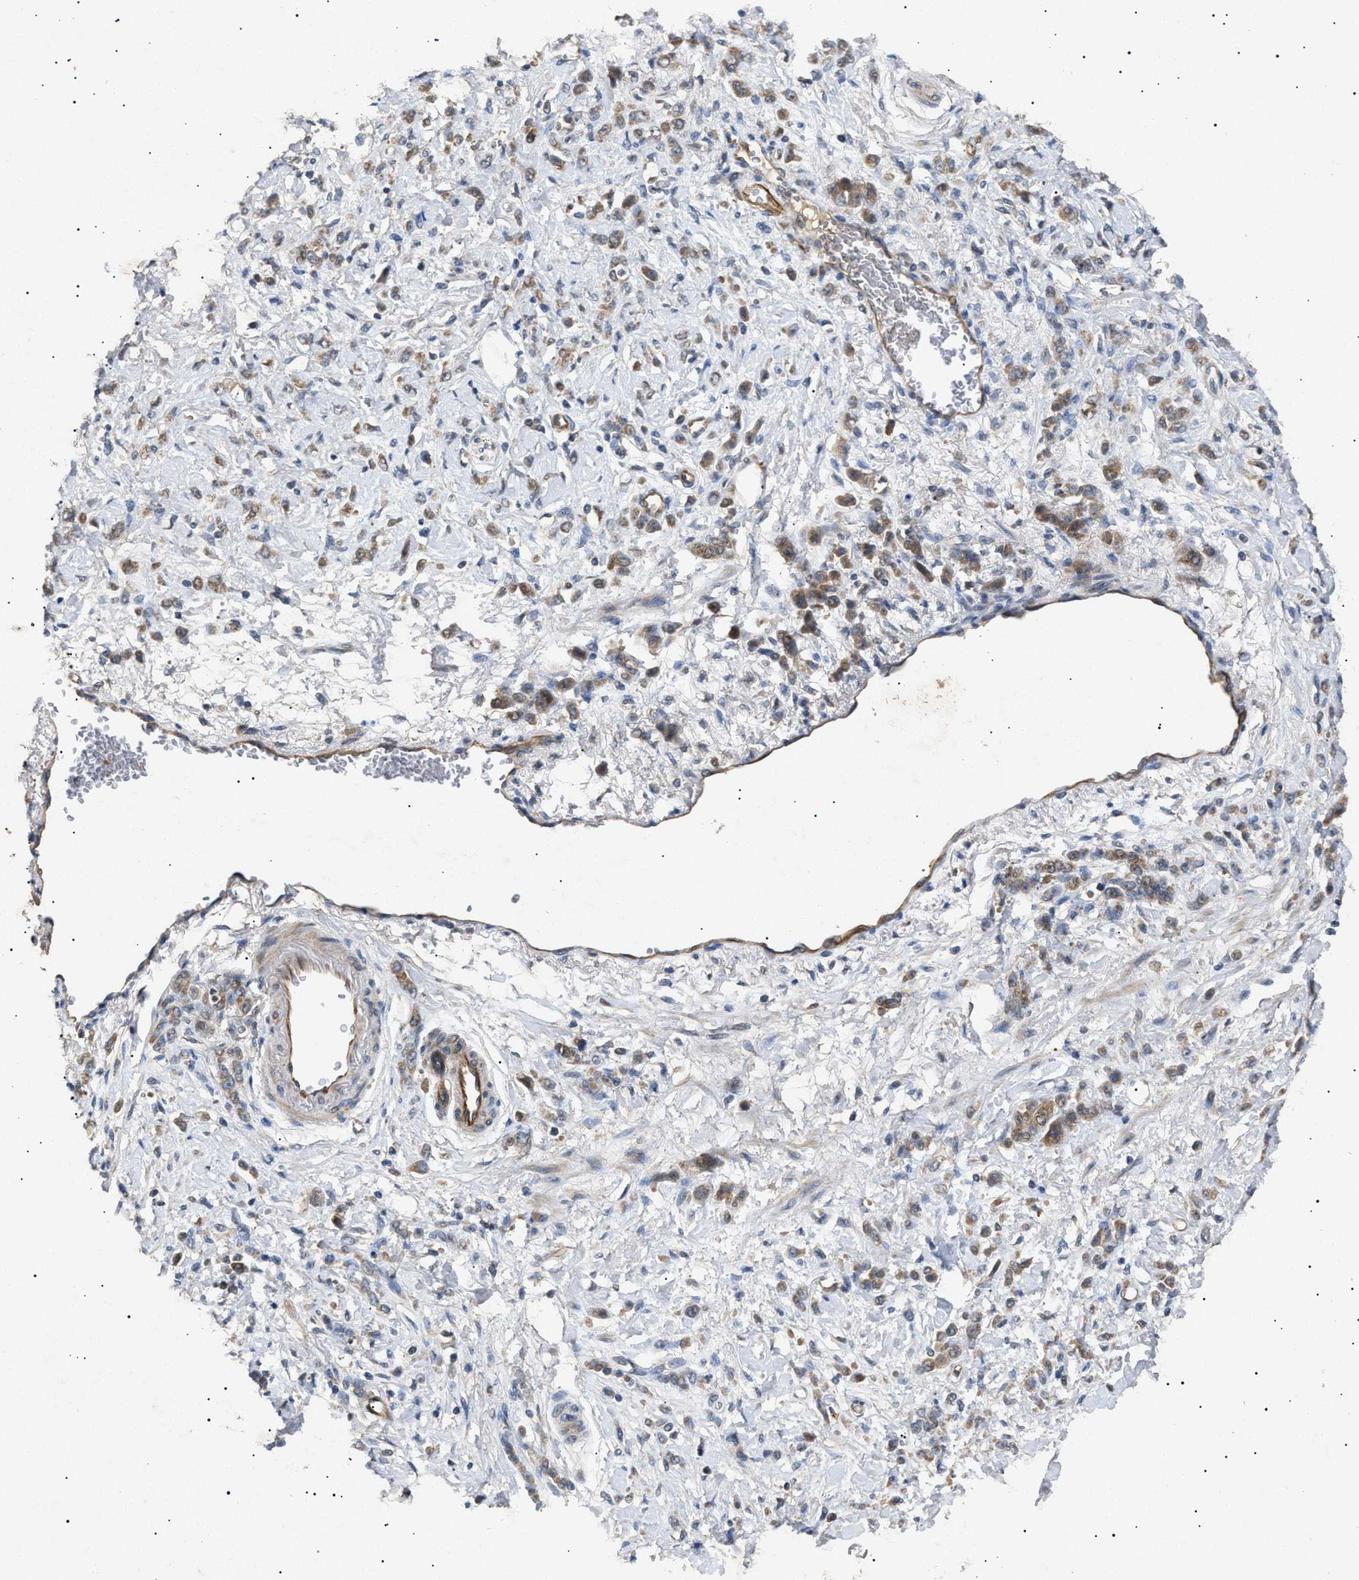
{"staining": {"intensity": "moderate", "quantity": "25%-75%", "location": "cytoplasmic/membranous"}, "tissue": "stomach cancer", "cell_type": "Tumor cells", "image_type": "cancer", "snomed": [{"axis": "morphology", "description": "Normal tissue, NOS"}, {"axis": "morphology", "description": "Adenocarcinoma, NOS"}, {"axis": "topography", "description": "Stomach"}], "caption": "Immunohistochemical staining of human adenocarcinoma (stomach) demonstrates medium levels of moderate cytoplasmic/membranous positivity in approximately 25%-75% of tumor cells. (Stains: DAB (3,3'-diaminobenzidine) in brown, nuclei in blue, Microscopy: brightfield microscopy at high magnification).", "gene": "SIRT5", "patient": {"sex": "male", "age": 82}}